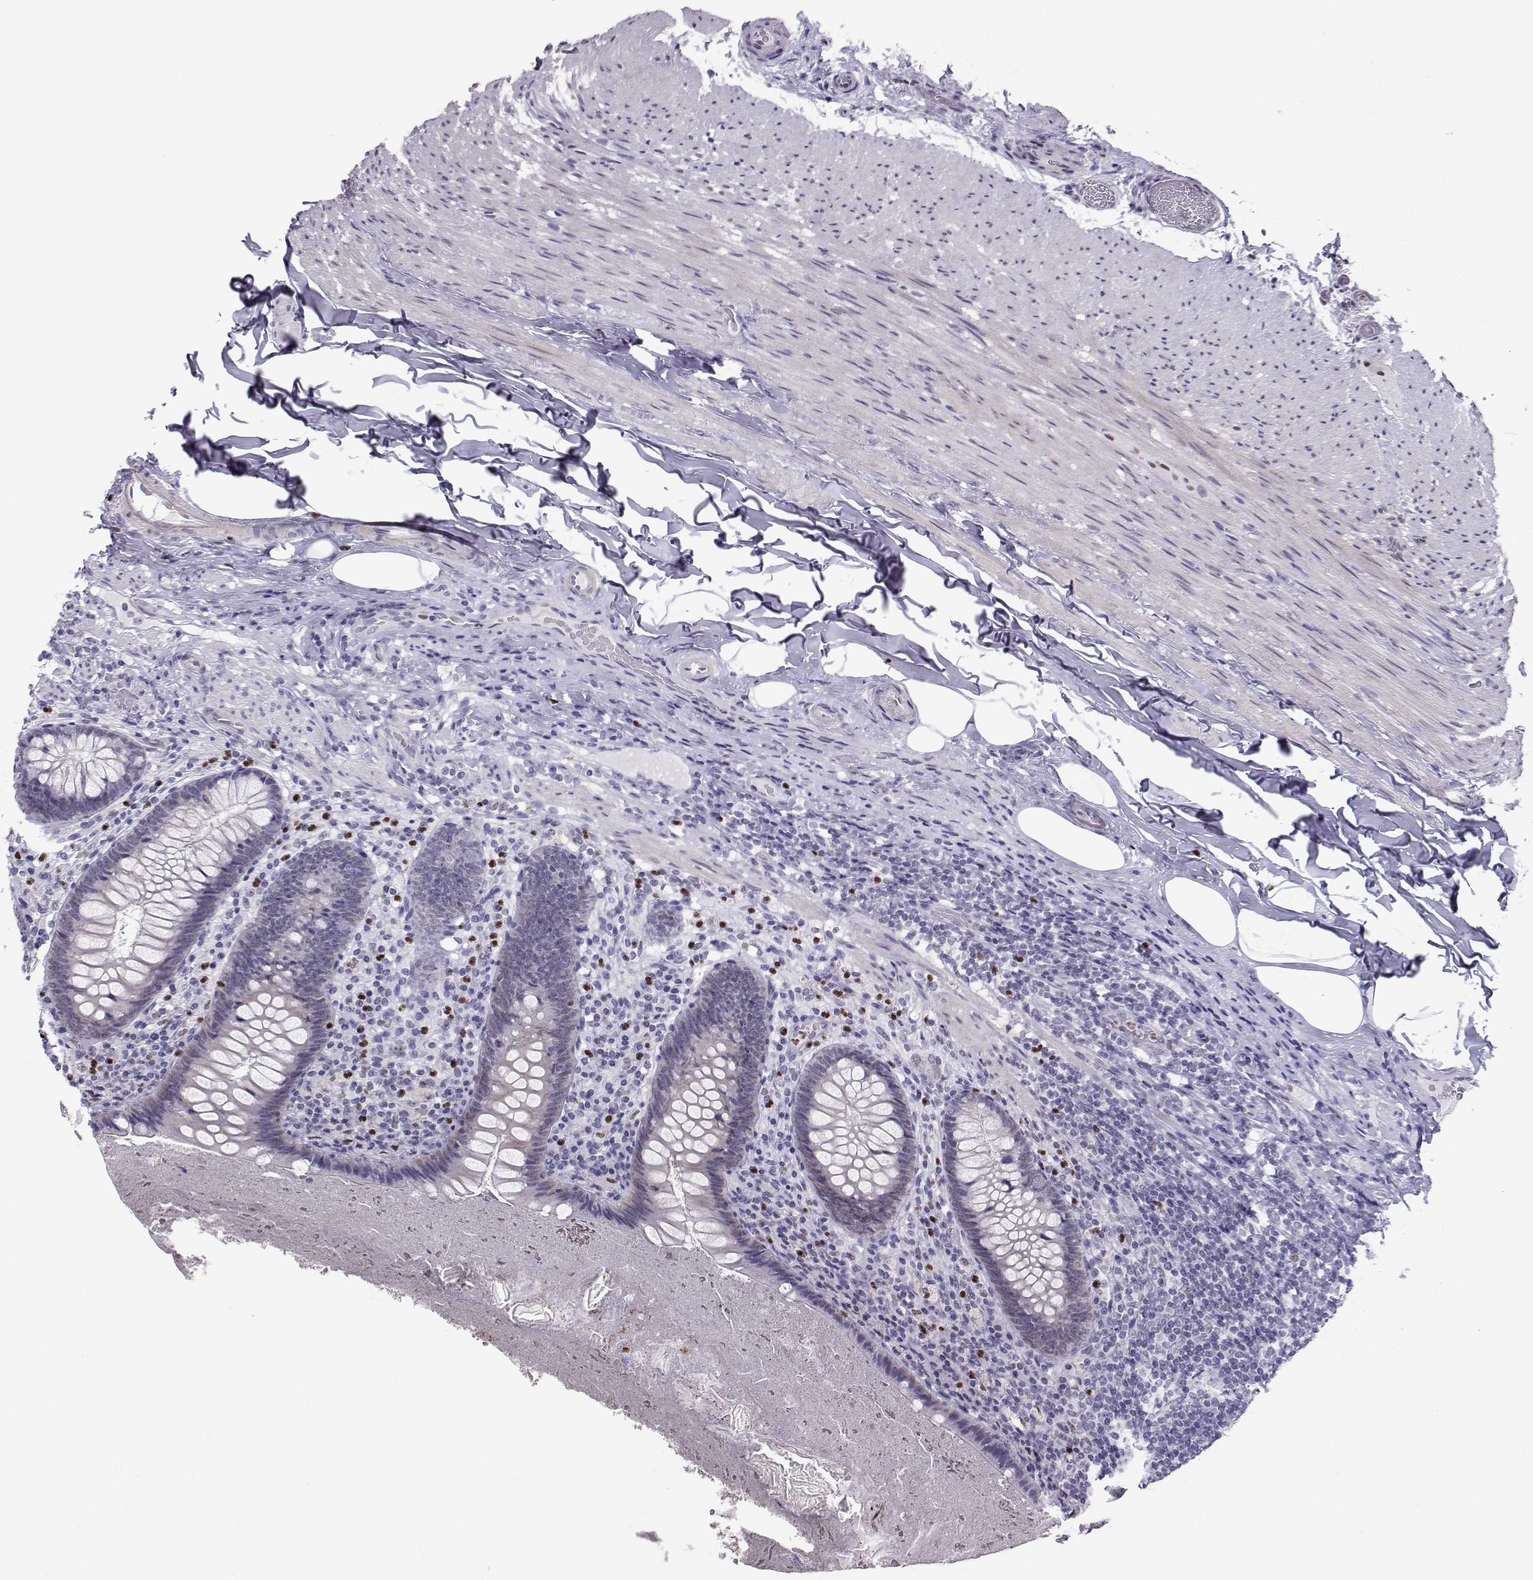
{"staining": {"intensity": "weak", "quantity": "<25%", "location": "cytoplasmic/membranous"}, "tissue": "appendix", "cell_type": "Glandular cells", "image_type": "normal", "snomed": [{"axis": "morphology", "description": "Normal tissue, NOS"}, {"axis": "topography", "description": "Appendix"}], "caption": "The histopathology image shows no staining of glandular cells in benign appendix. (Immunohistochemistry (ihc), brightfield microscopy, high magnification).", "gene": "TEDC2", "patient": {"sex": "male", "age": 47}}